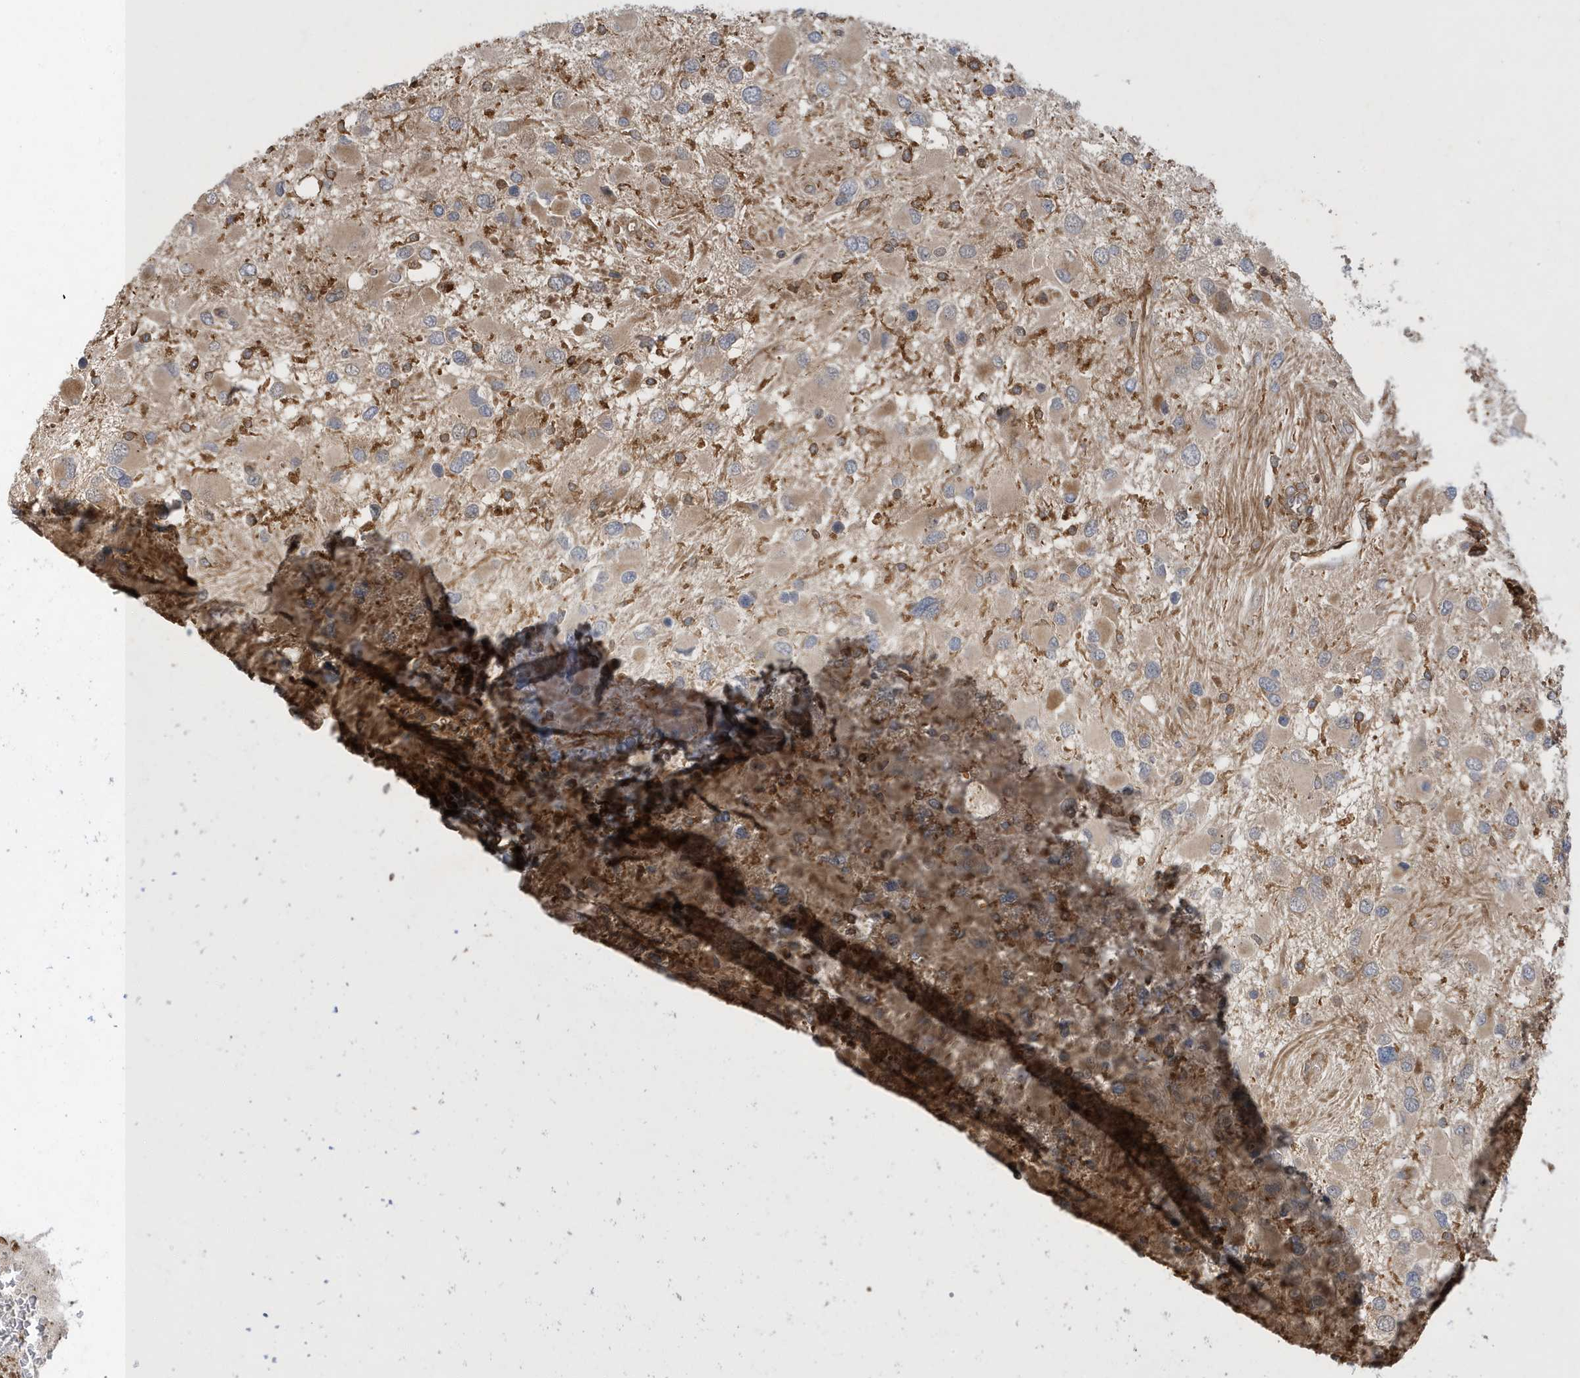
{"staining": {"intensity": "weak", "quantity": ">75%", "location": "cytoplasmic/membranous"}, "tissue": "glioma", "cell_type": "Tumor cells", "image_type": "cancer", "snomed": [{"axis": "morphology", "description": "Glioma, malignant, High grade"}, {"axis": "topography", "description": "Brain"}], "caption": "Malignant glioma (high-grade) stained with a protein marker exhibits weak staining in tumor cells.", "gene": "LAPTM4A", "patient": {"sex": "male", "age": 53}}